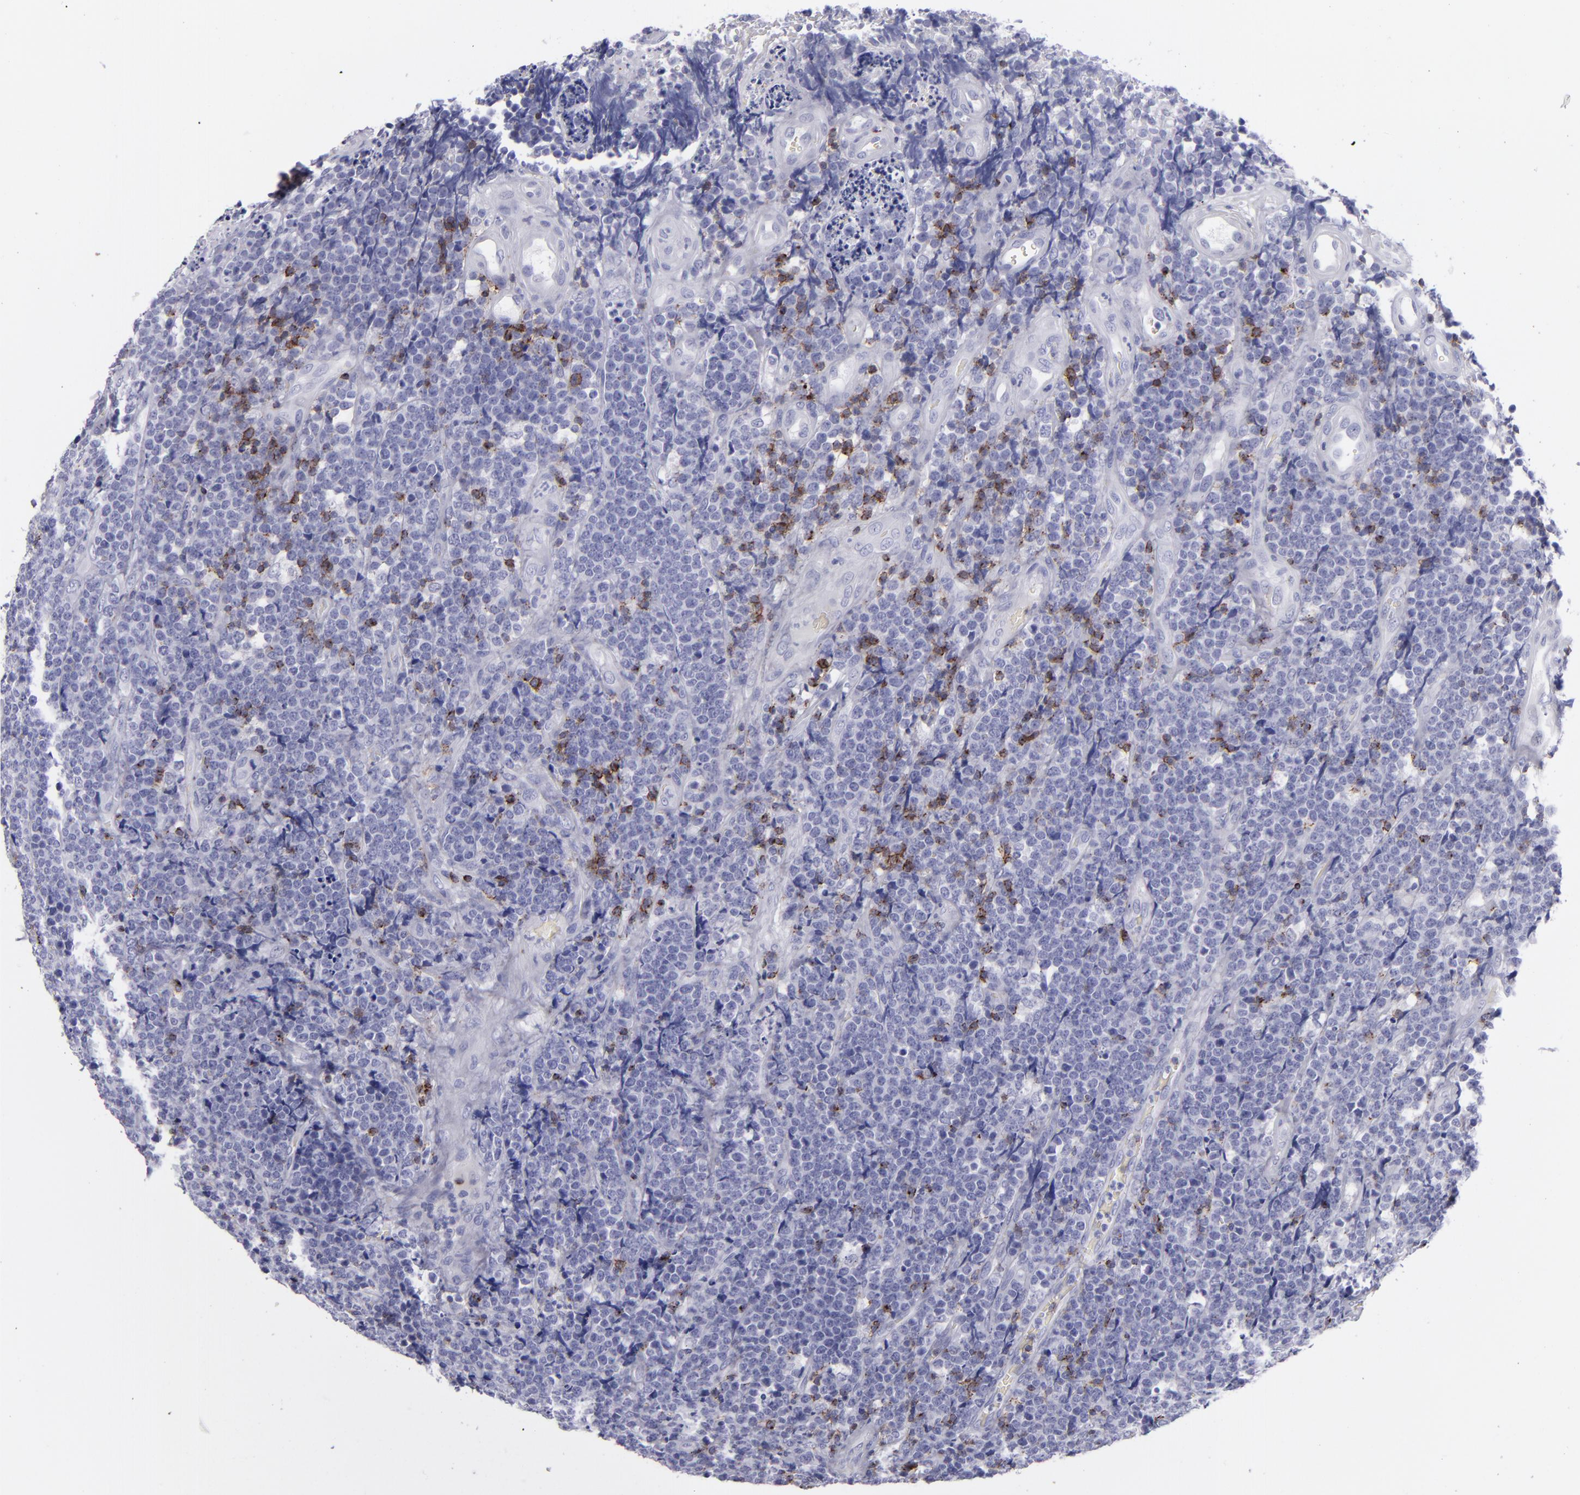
{"staining": {"intensity": "negative", "quantity": "none", "location": "none"}, "tissue": "lymphoma", "cell_type": "Tumor cells", "image_type": "cancer", "snomed": [{"axis": "morphology", "description": "Malignant lymphoma, non-Hodgkin's type, High grade"}, {"axis": "topography", "description": "Small intestine"}, {"axis": "topography", "description": "Colon"}], "caption": "Tumor cells show no significant protein expression in lymphoma. Brightfield microscopy of IHC stained with DAB (brown) and hematoxylin (blue), captured at high magnification.", "gene": "CD2", "patient": {"sex": "male", "age": 8}}